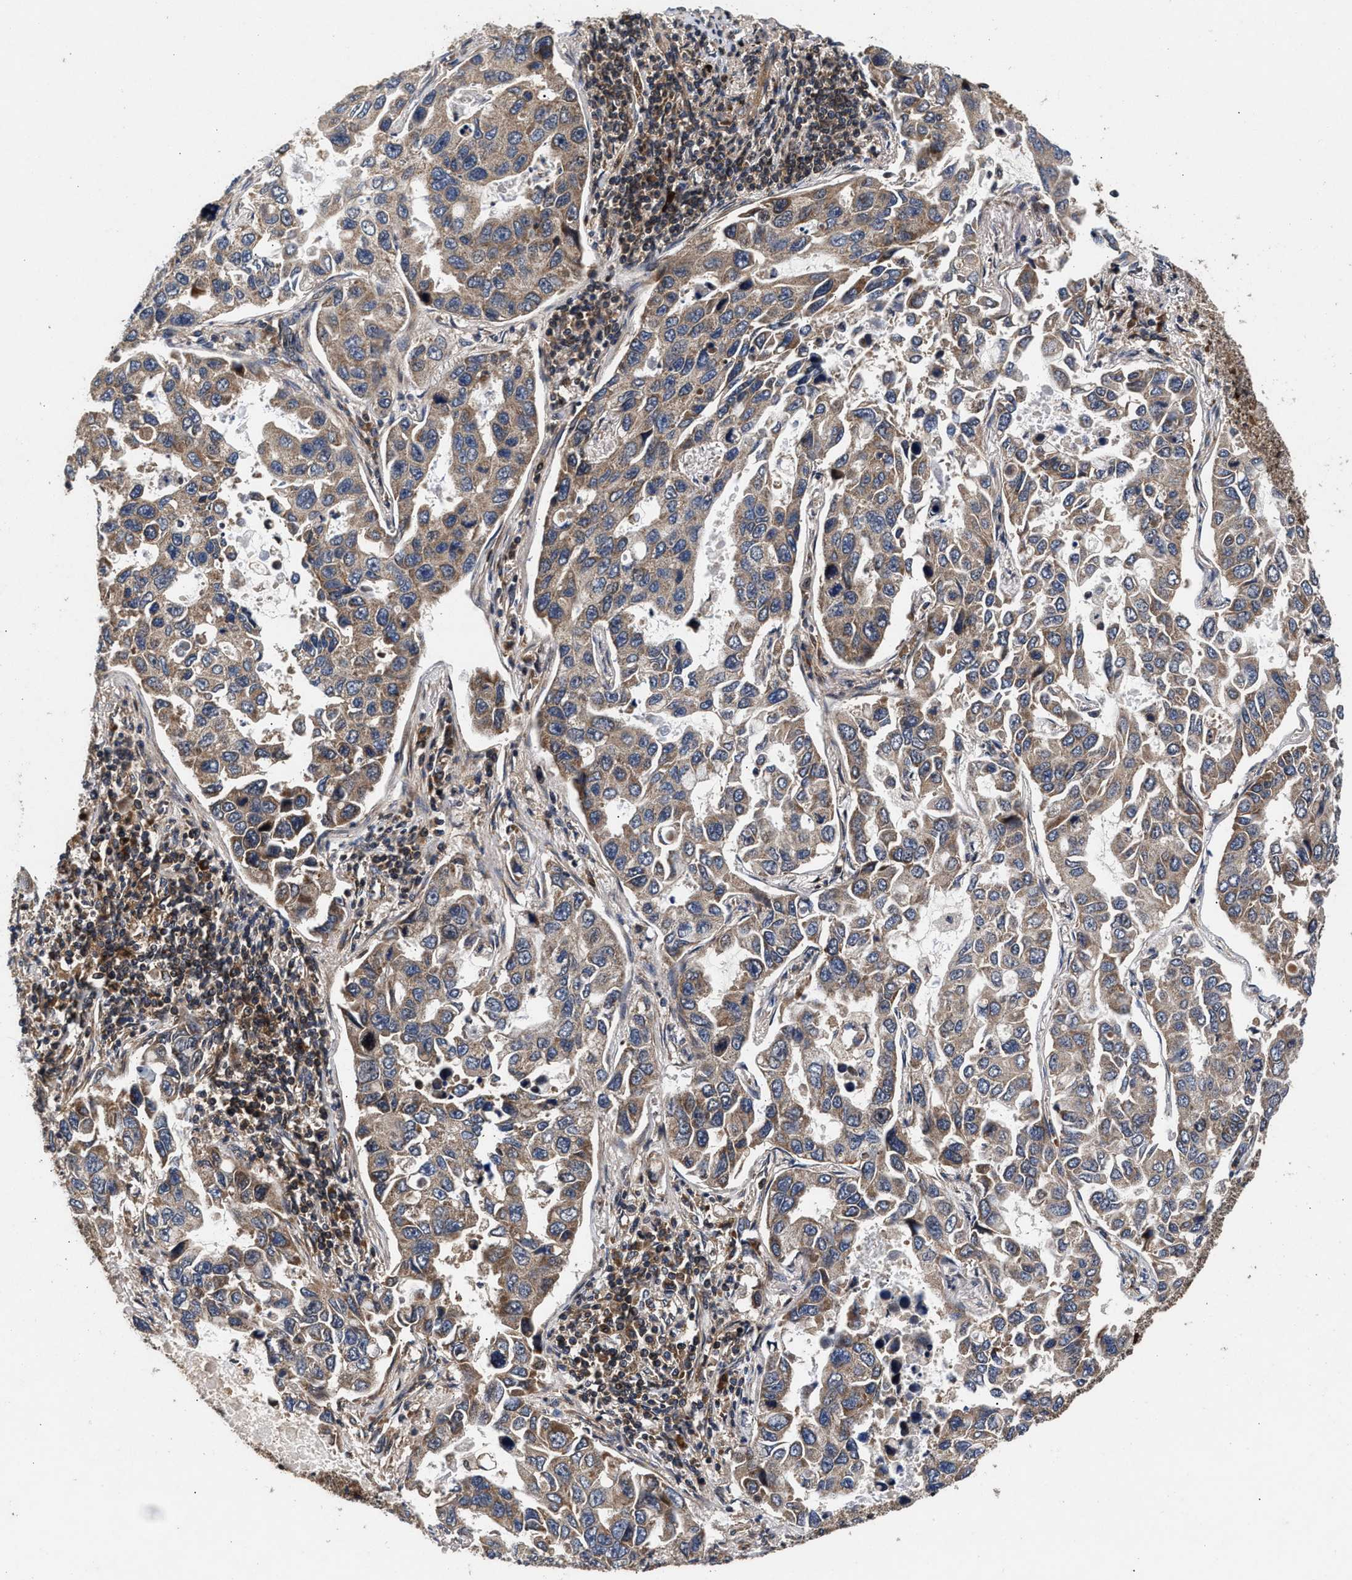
{"staining": {"intensity": "moderate", "quantity": ">75%", "location": "cytoplasmic/membranous"}, "tissue": "lung cancer", "cell_type": "Tumor cells", "image_type": "cancer", "snomed": [{"axis": "morphology", "description": "Adenocarcinoma, NOS"}, {"axis": "topography", "description": "Lung"}], "caption": "The image displays staining of lung cancer (adenocarcinoma), revealing moderate cytoplasmic/membranous protein positivity (brown color) within tumor cells.", "gene": "NFKB2", "patient": {"sex": "male", "age": 64}}